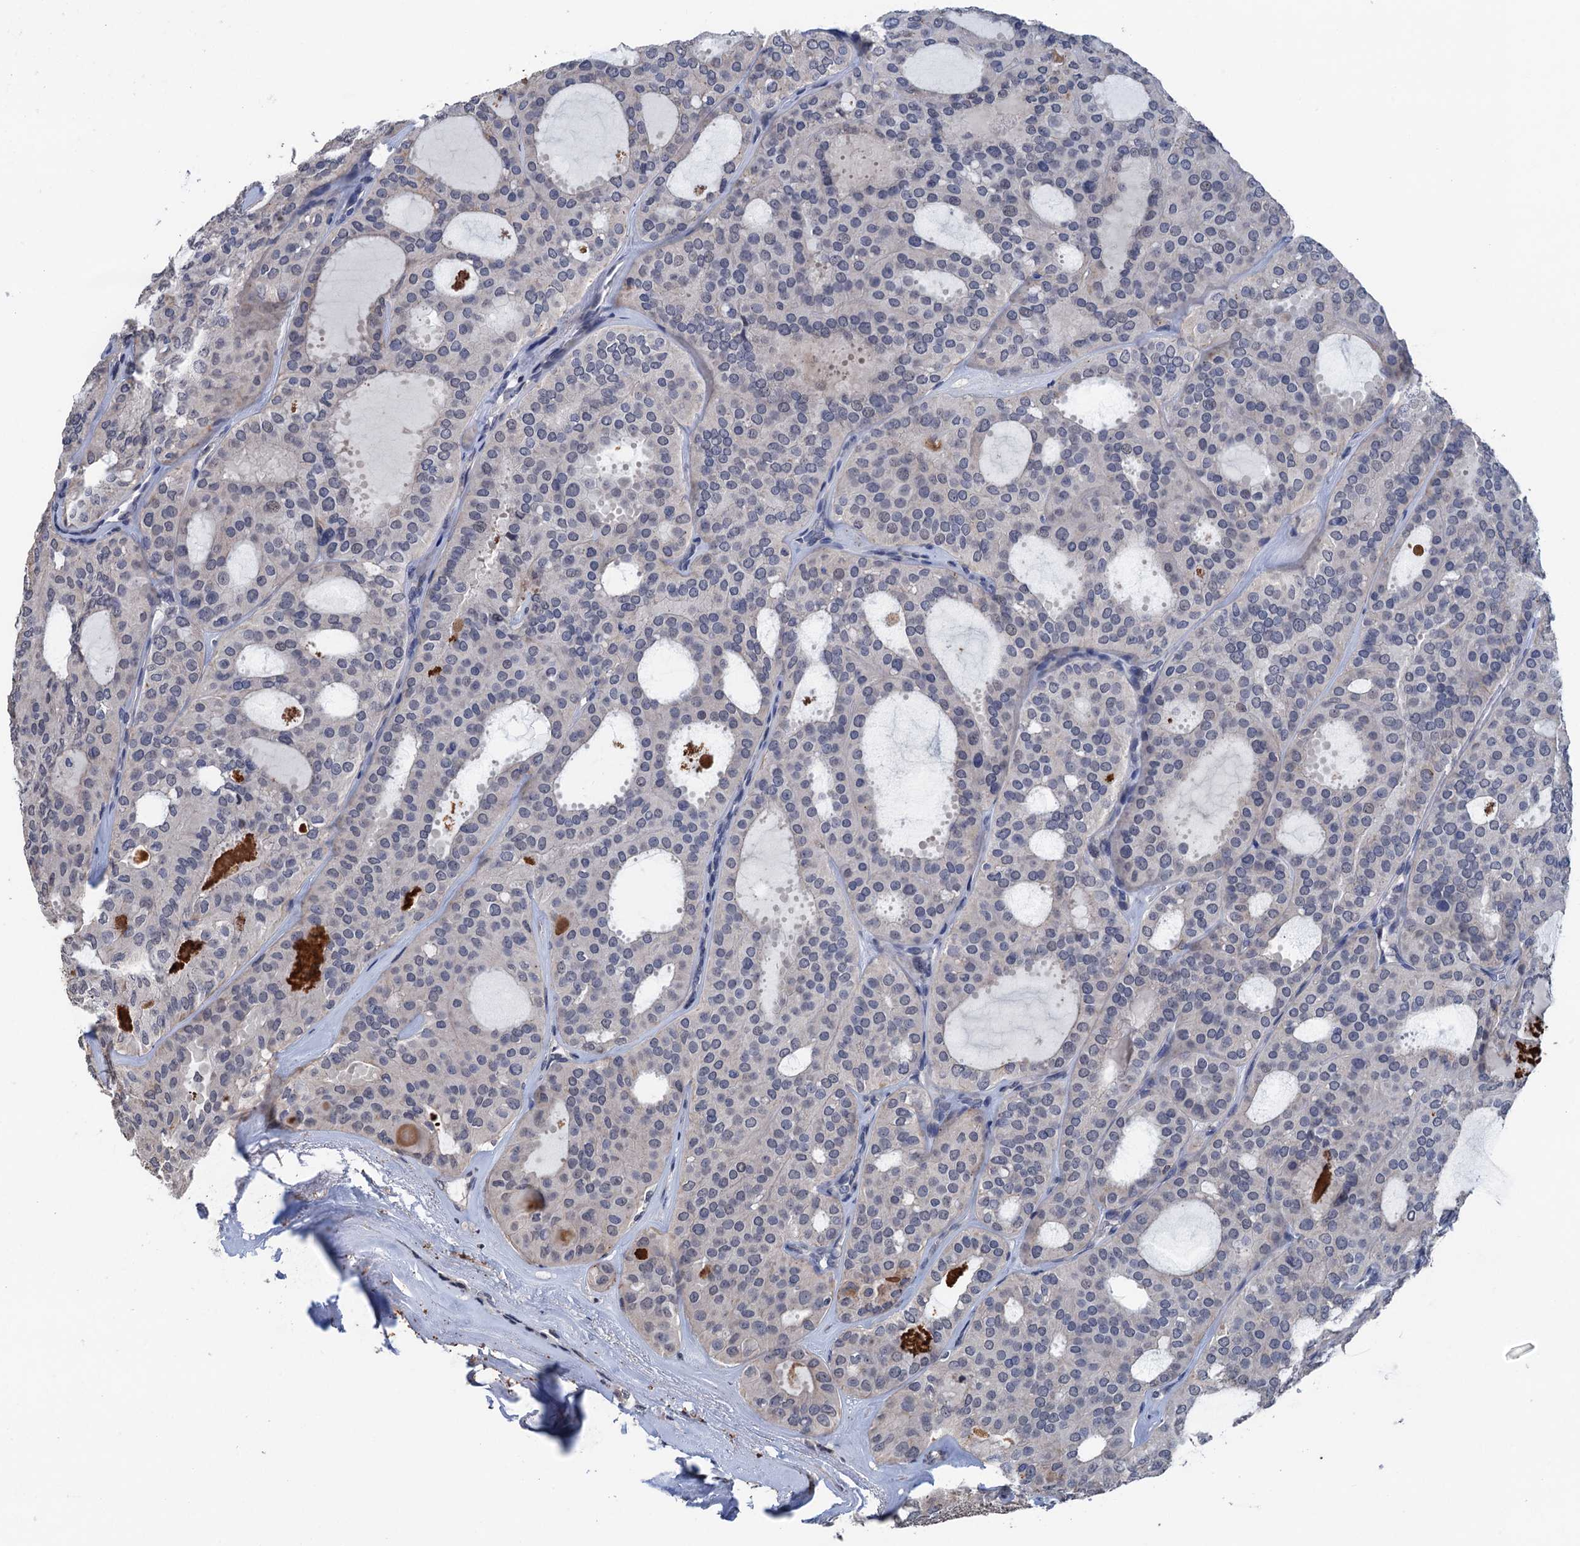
{"staining": {"intensity": "negative", "quantity": "none", "location": "none"}, "tissue": "thyroid cancer", "cell_type": "Tumor cells", "image_type": "cancer", "snomed": [{"axis": "morphology", "description": "Follicular adenoma carcinoma, NOS"}, {"axis": "topography", "description": "Thyroid gland"}], "caption": "This is an immunohistochemistry (IHC) histopathology image of thyroid cancer. There is no staining in tumor cells.", "gene": "ART5", "patient": {"sex": "male", "age": 75}}